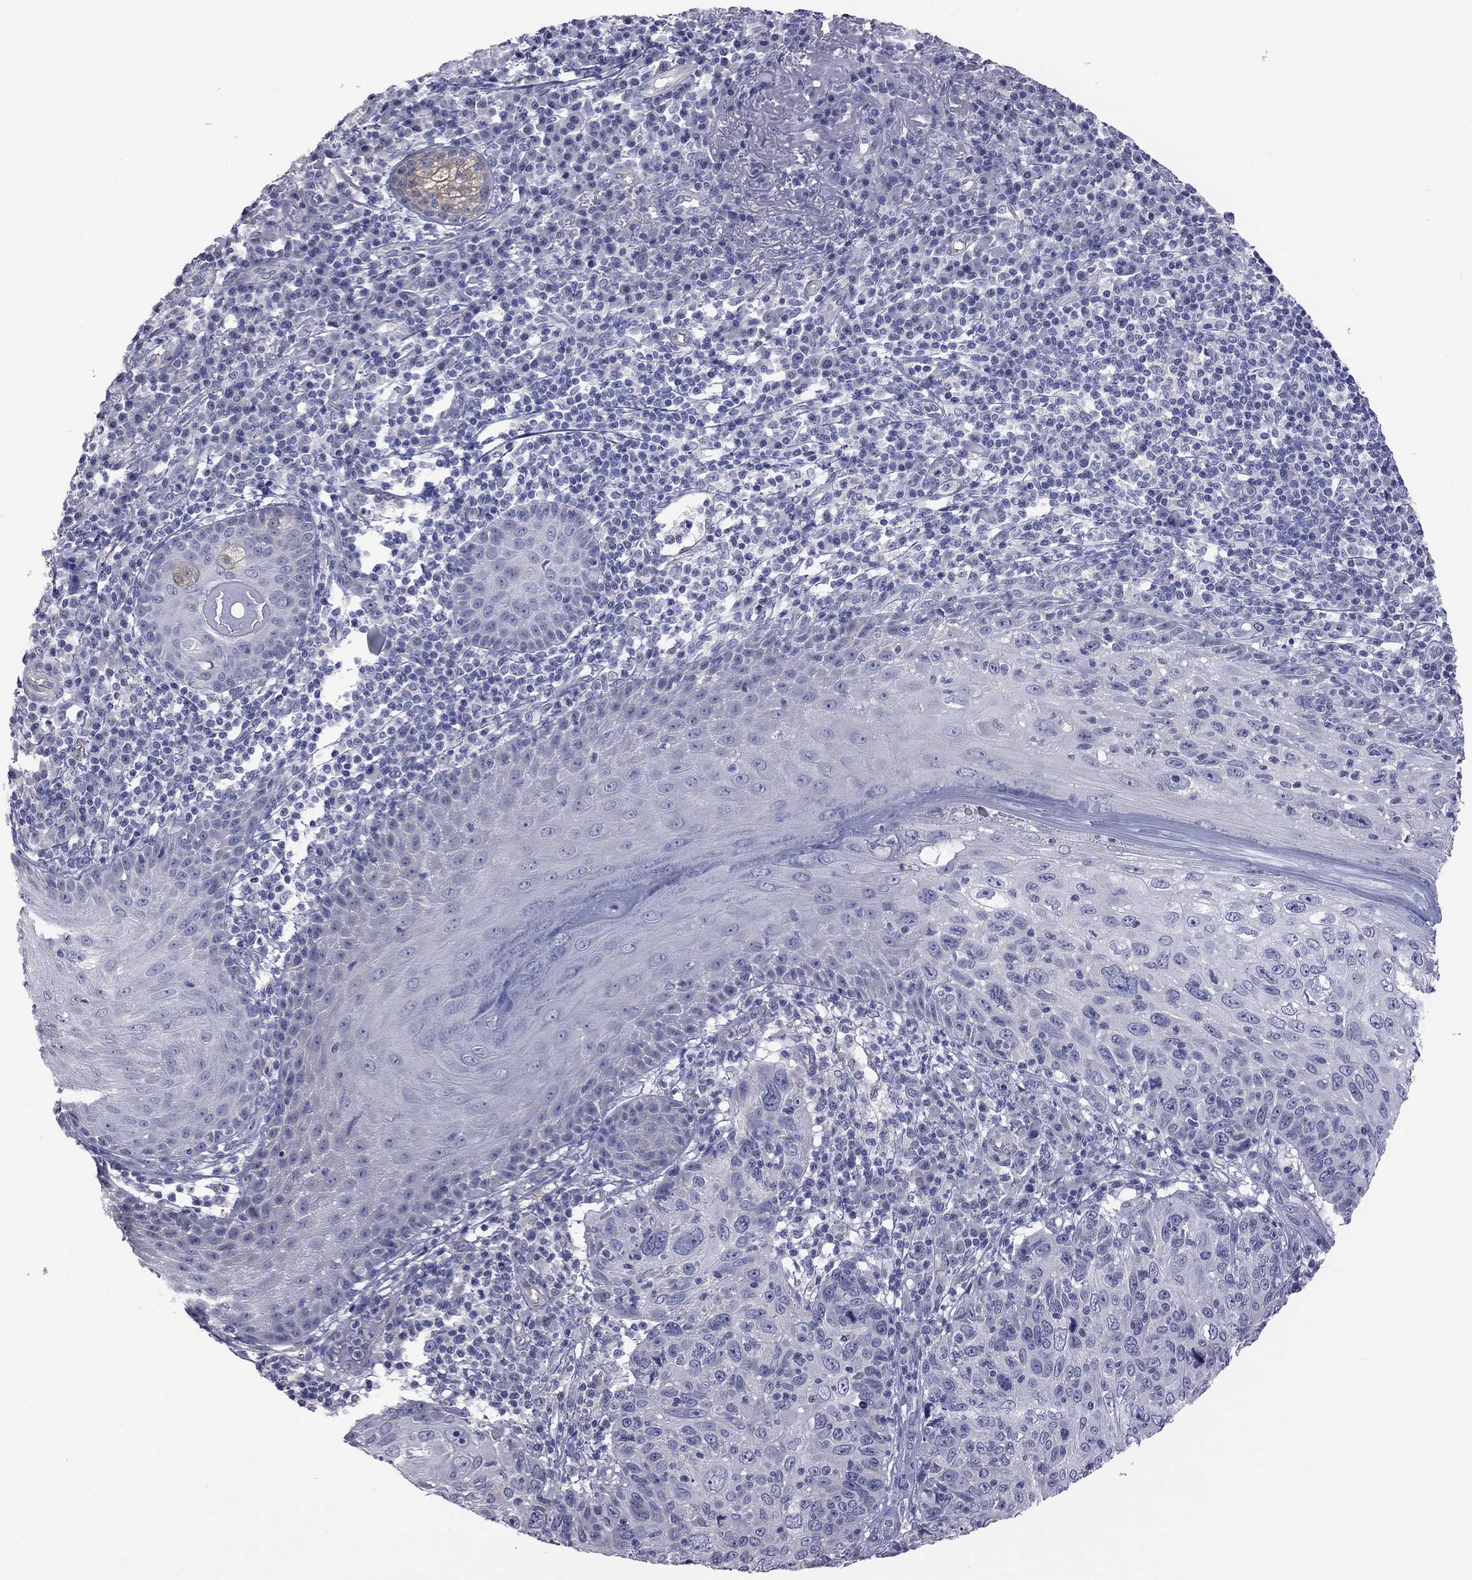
{"staining": {"intensity": "negative", "quantity": "none", "location": "none"}, "tissue": "skin cancer", "cell_type": "Tumor cells", "image_type": "cancer", "snomed": [{"axis": "morphology", "description": "Squamous cell carcinoma, NOS"}, {"axis": "topography", "description": "Skin"}], "caption": "This is an immunohistochemistry micrograph of skin cancer (squamous cell carcinoma). There is no positivity in tumor cells.", "gene": "HYLS1", "patient": {"sex": "male", "age": 92}}